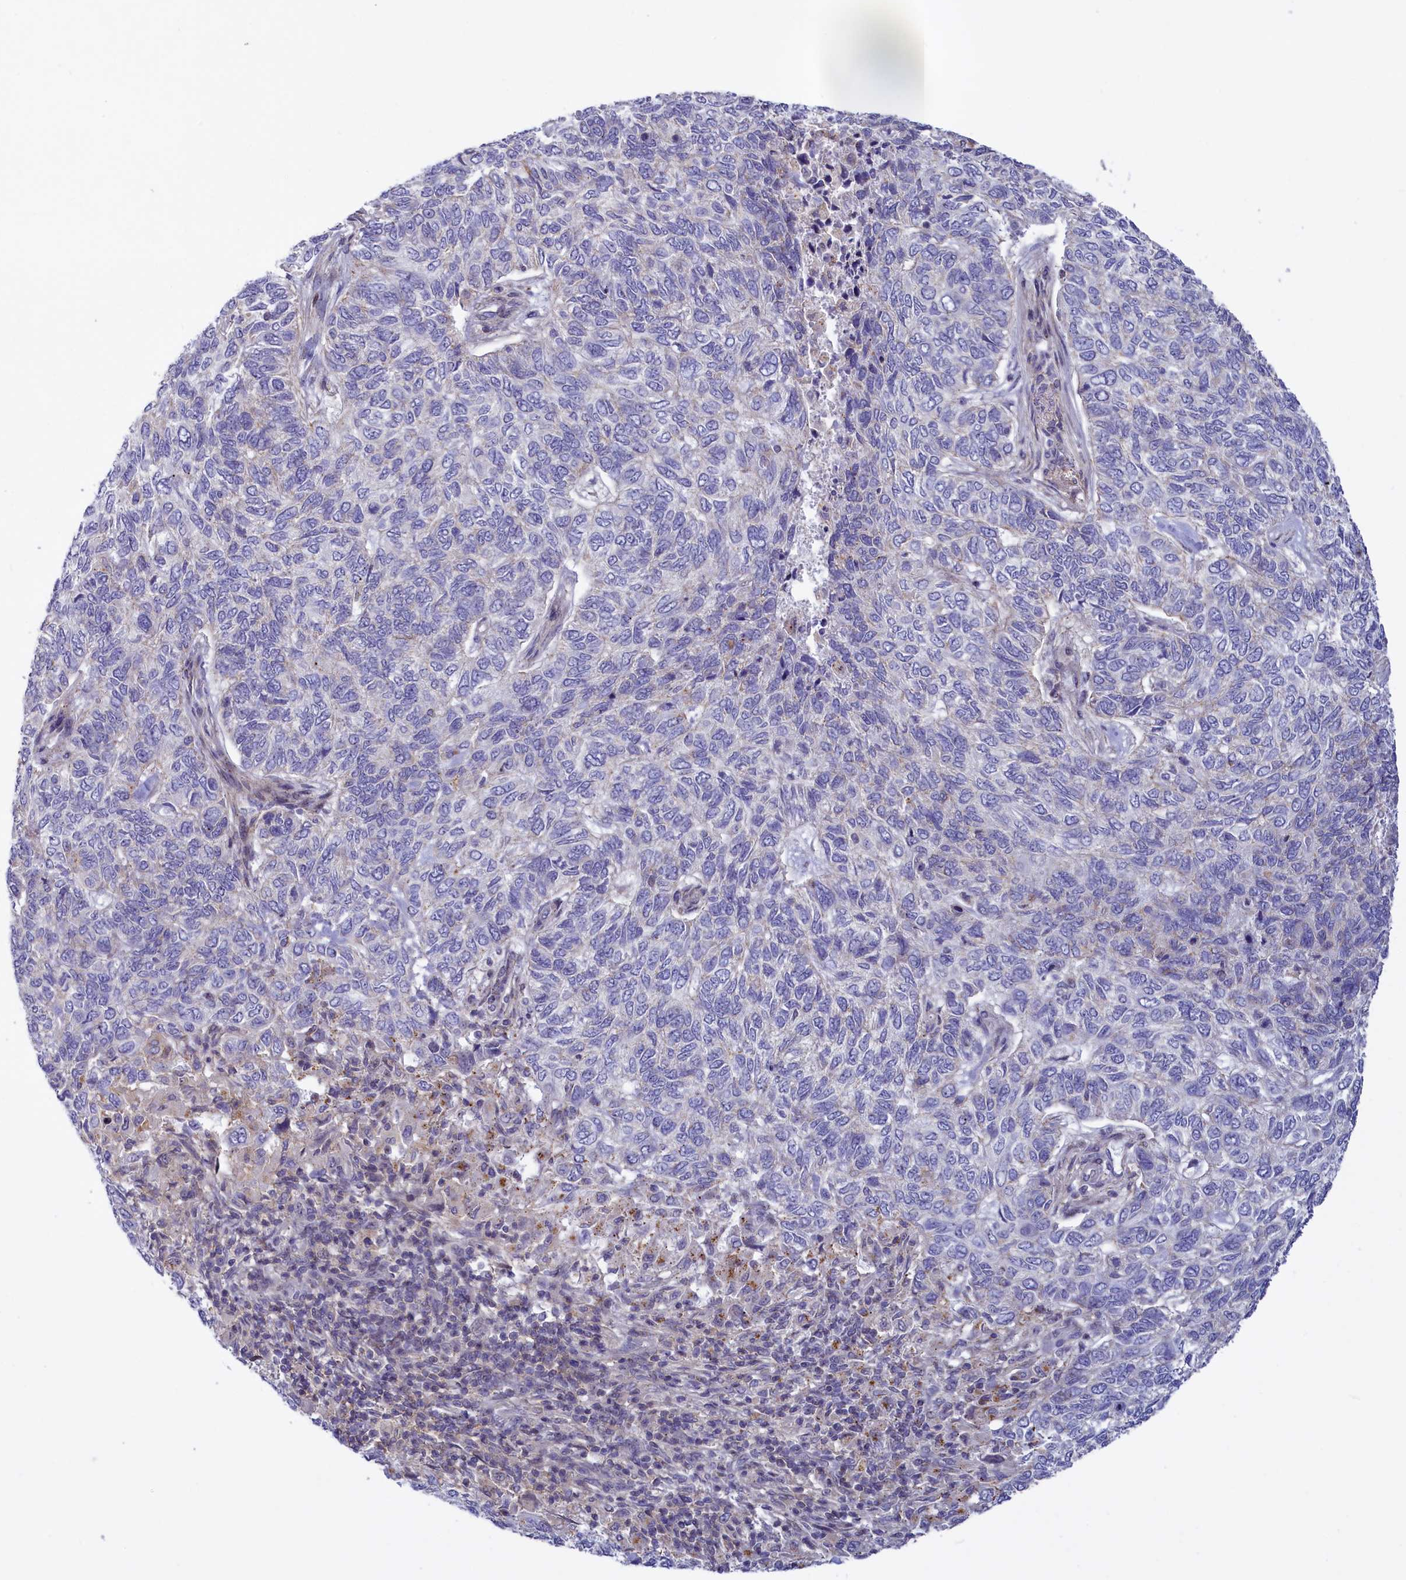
{"staining": {"intensity": "negative", "quantity": "none", "location": "none"}, "tissue": "skin cancer", "cell_type": "Tumor cells", "image_type": "cancer", "snomed": [{"axis": "morphology", "description": "Basal cell carcinoma"}, {"axis": "topography", "description": "Skin"}], "caption": "Immunohistochemical staining of human skin cancer (basal cell carcinoma) reveals no significant staining in tumor cells.", "gene": "HYKK", "patient": {"sex": "female", "age": 65}}